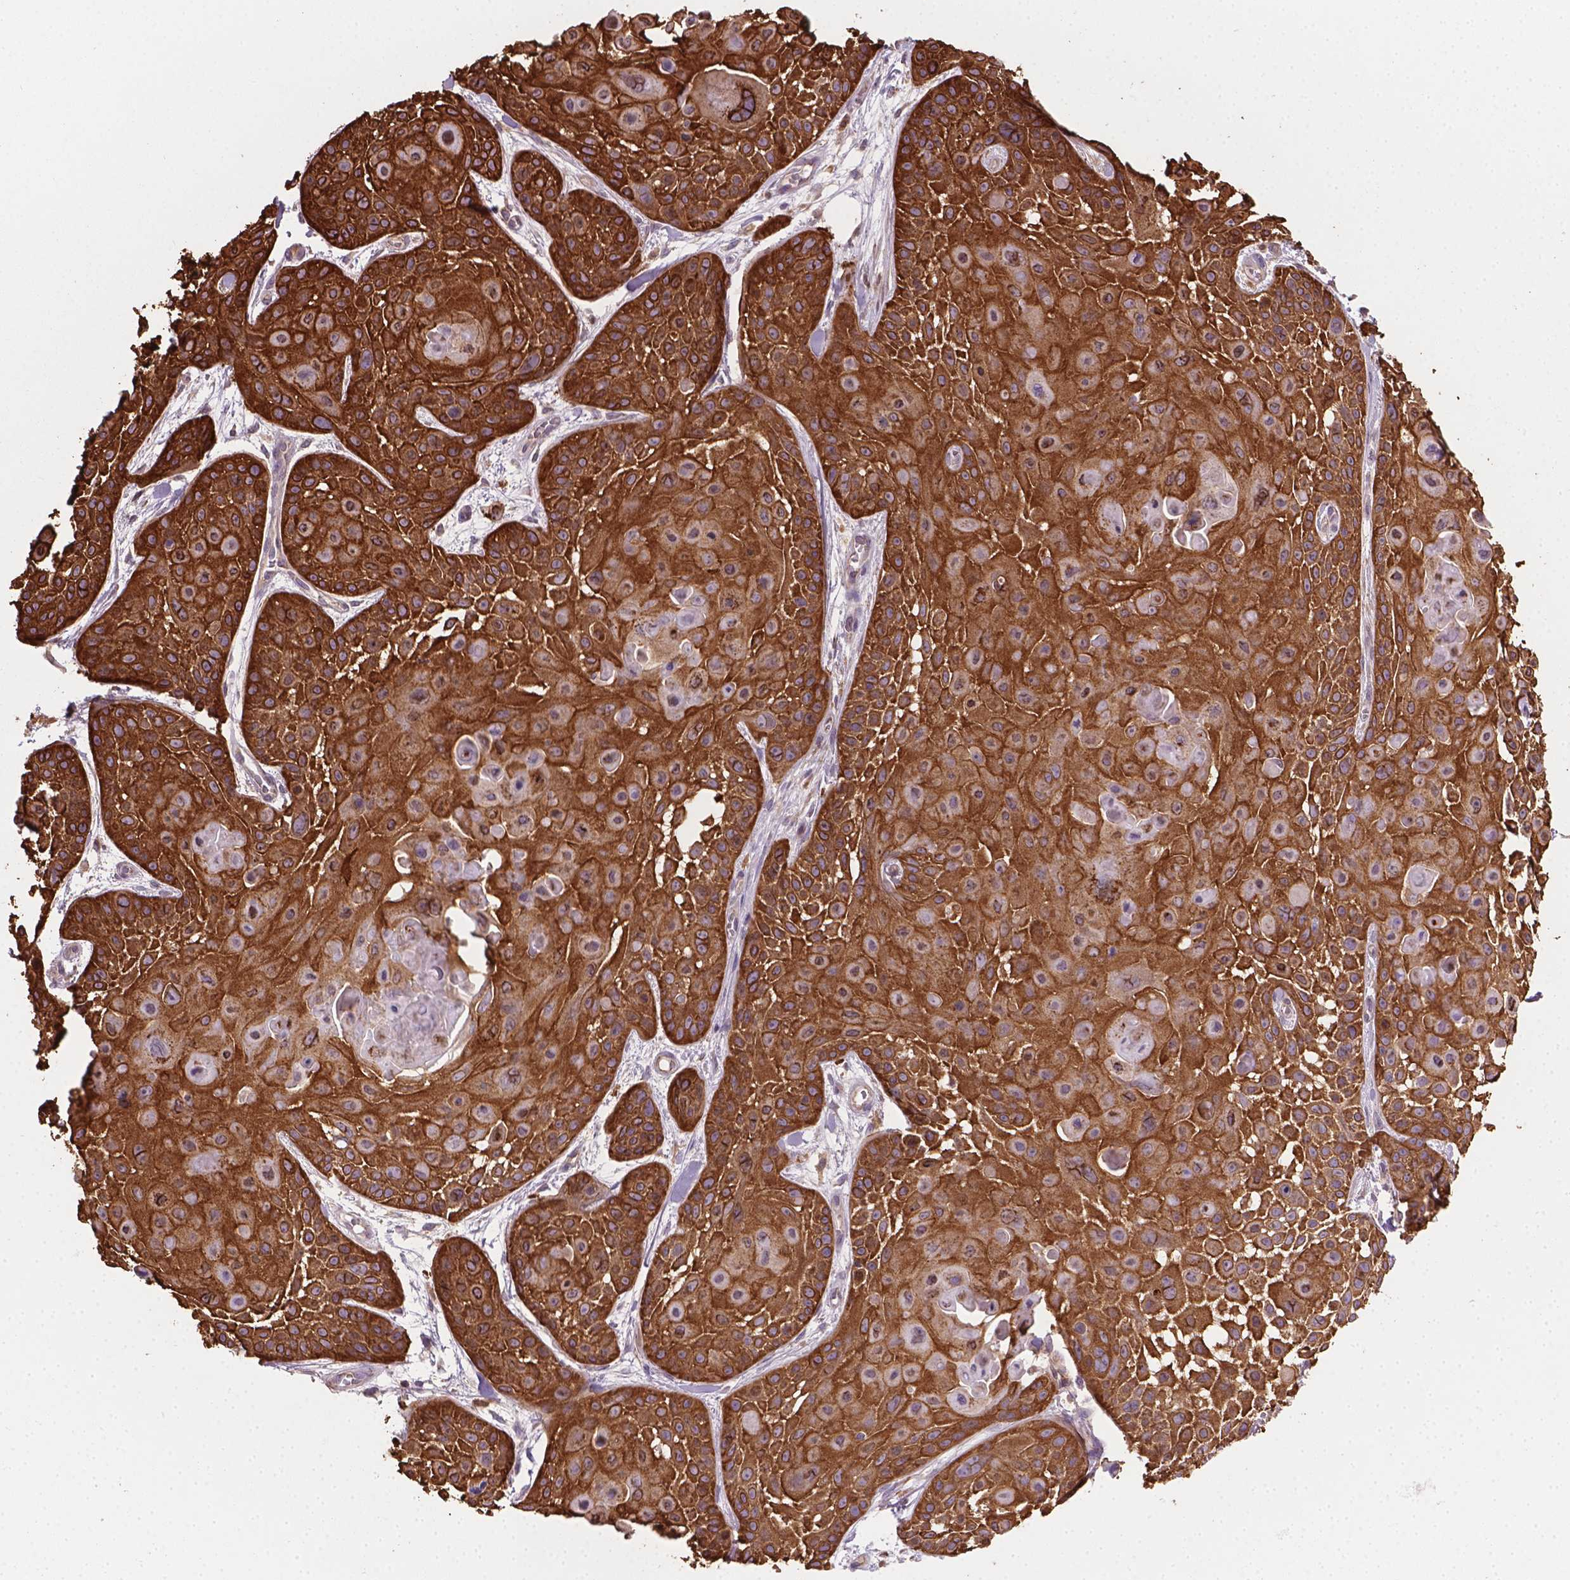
{"staining": {"intensity": "strong", "quantity": ">75%", "location": "cytoplasmic/membranous"}, "tissue": "skin cancer", "cell_type": "Tumor cells", "image_type": "cancer", "snomed": [{"axis": "morphology", "description": "Squamous cell carcinoma, NOS"}, {"axis": "topography", "description": "Skin"}, {"axis": "topography", "description": "Anal"}], "caption": "Skin cancer tissue shows strong cytoplasmic/membranous expression in about >75% of tumor cells", "gene": "TCAF1", "patient": {"sex": "female", "age": 75}}